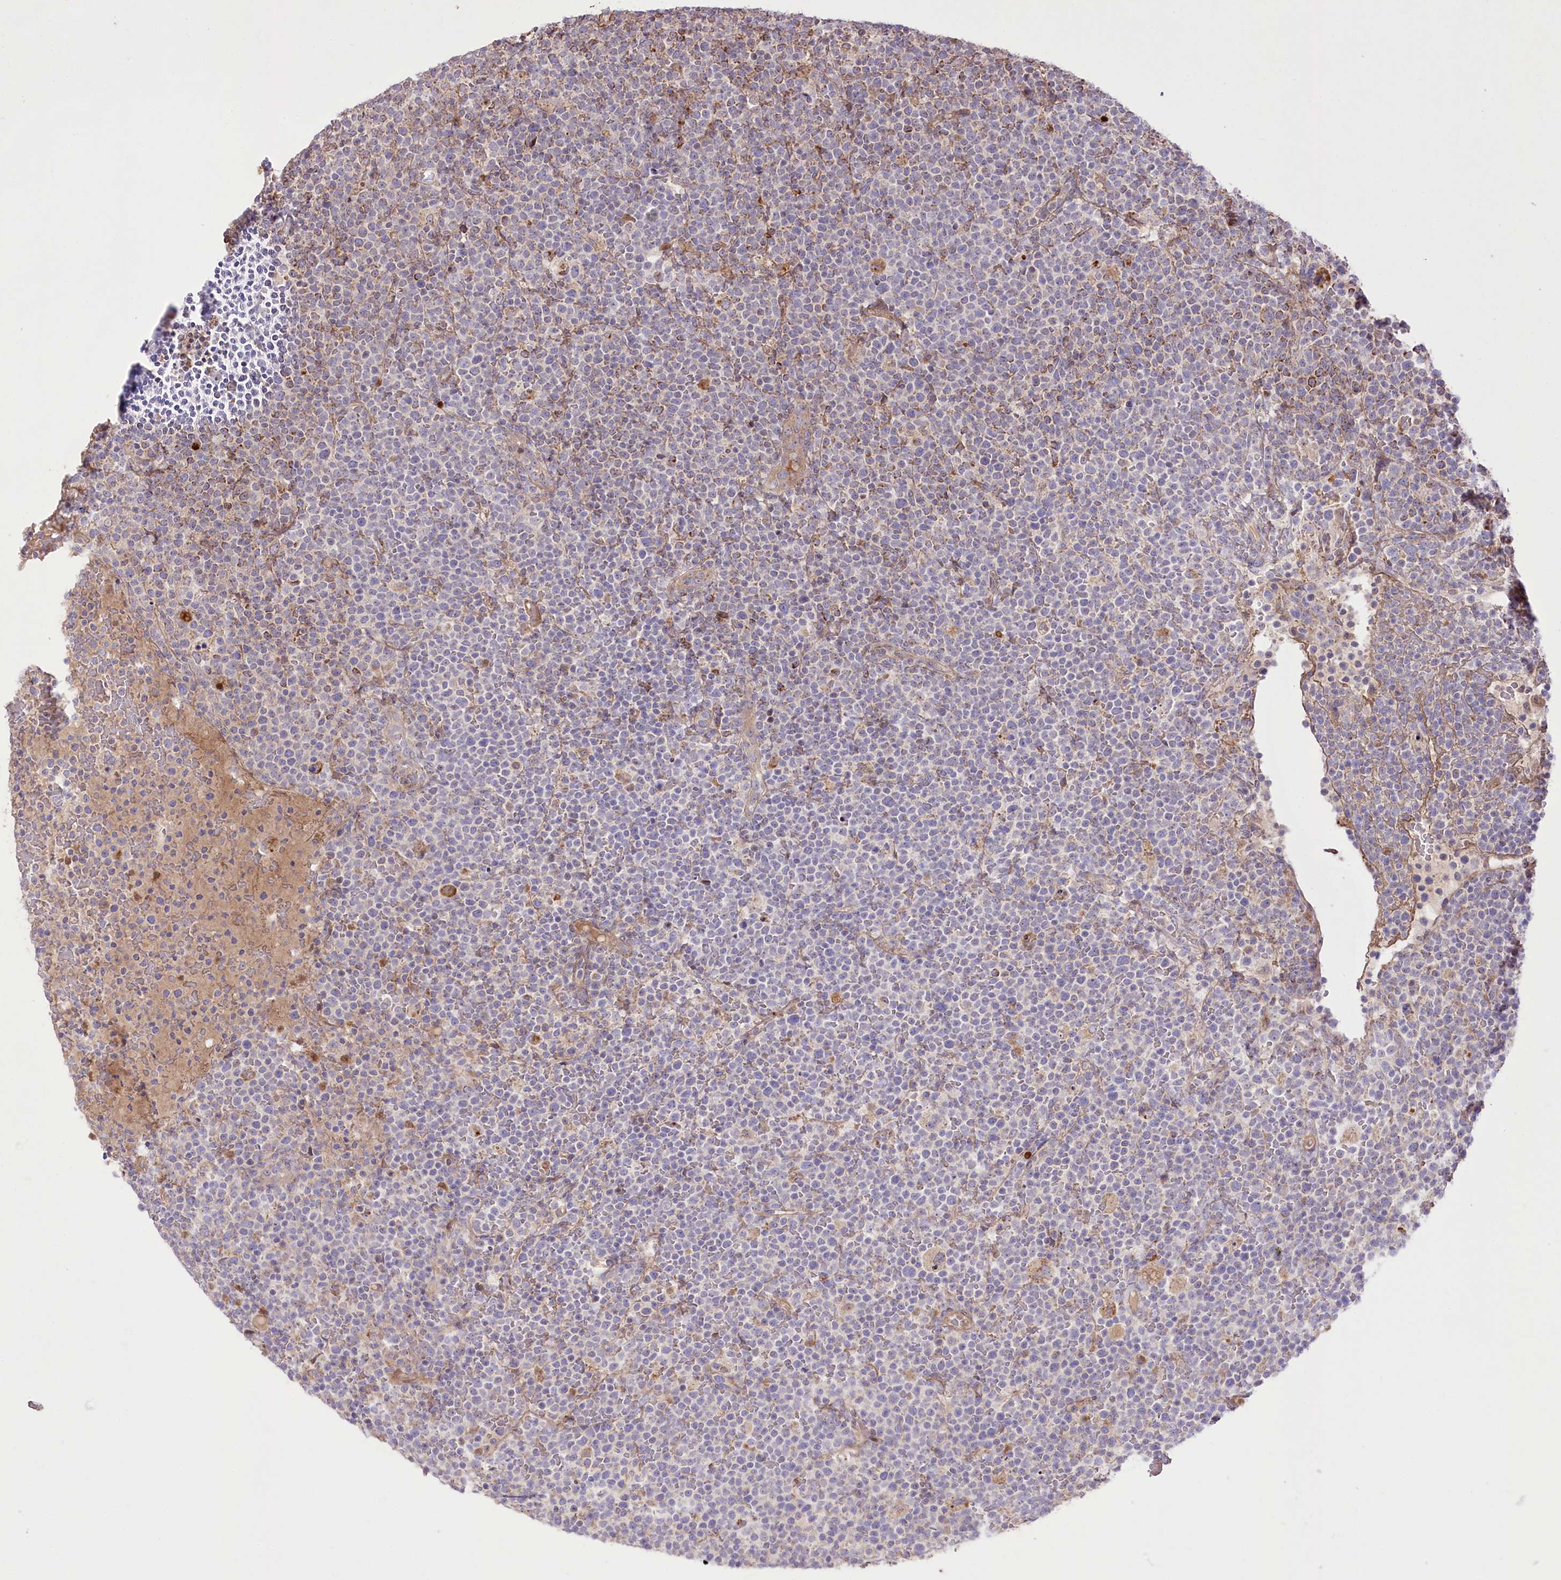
{"staining": {"intensity": "negative", "quantity": "none", "location": "none"}, "tissue": "lymphoma", "cell_type": "Tumor cells", "image_type": "cancer", "snomed": [{"axis": "morphology", "description": "Malignant lymphoma, non-Hodgkin's type, High grade"}, {"axis": "topography", "description": "Lymph node"}], "caption": "The immunohistochemistry (IHC) histopathology image has no significant staining in tumor cells of high-grade malignant lymphoma, non-Hodgkin's type tissue.", "gene": "RNF24", "patient": {"sex": "male", "age": 61}}